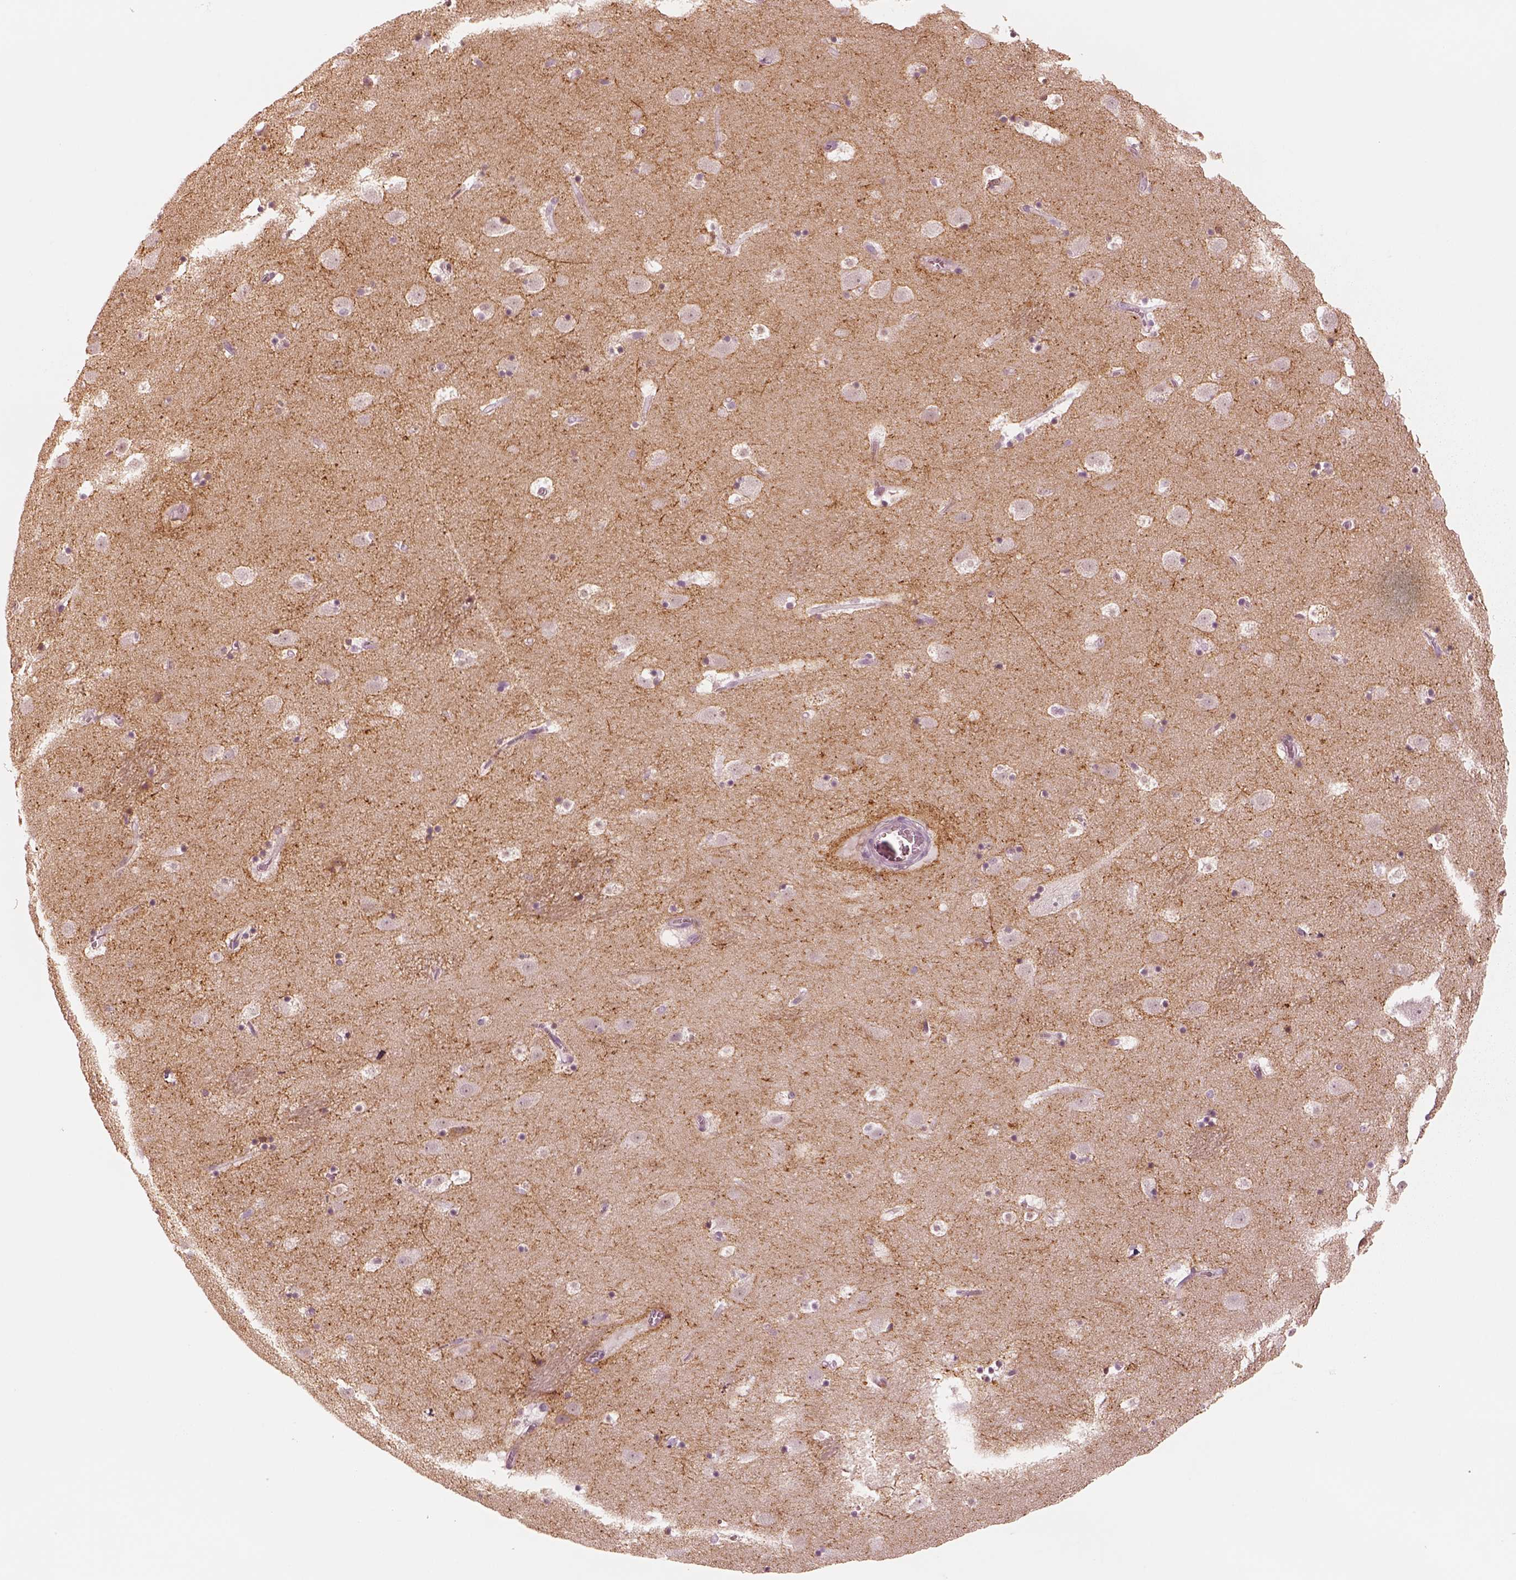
{"staining": {"intensity": "negative", "quantity": "none", "location": "none"}, "tissue": "caudate", "cell_type": "Glial cells", "image_type": "normal", "snomed": [{"axis": "morphology", "description": "Normal tissue, NOS"}, {"axis": "topography", "description": "Lateral ventricle wall"}], "caption": "The image shows no significant positivity in glial cells of caudate. The staining is performed using DAB (3,3'-diaminobenzidine) brown chromogen with nuclei counter-stained in using hematoxylin.", "gene": "DNAAF9", "patient": {"sex": "male", "age": 37}}